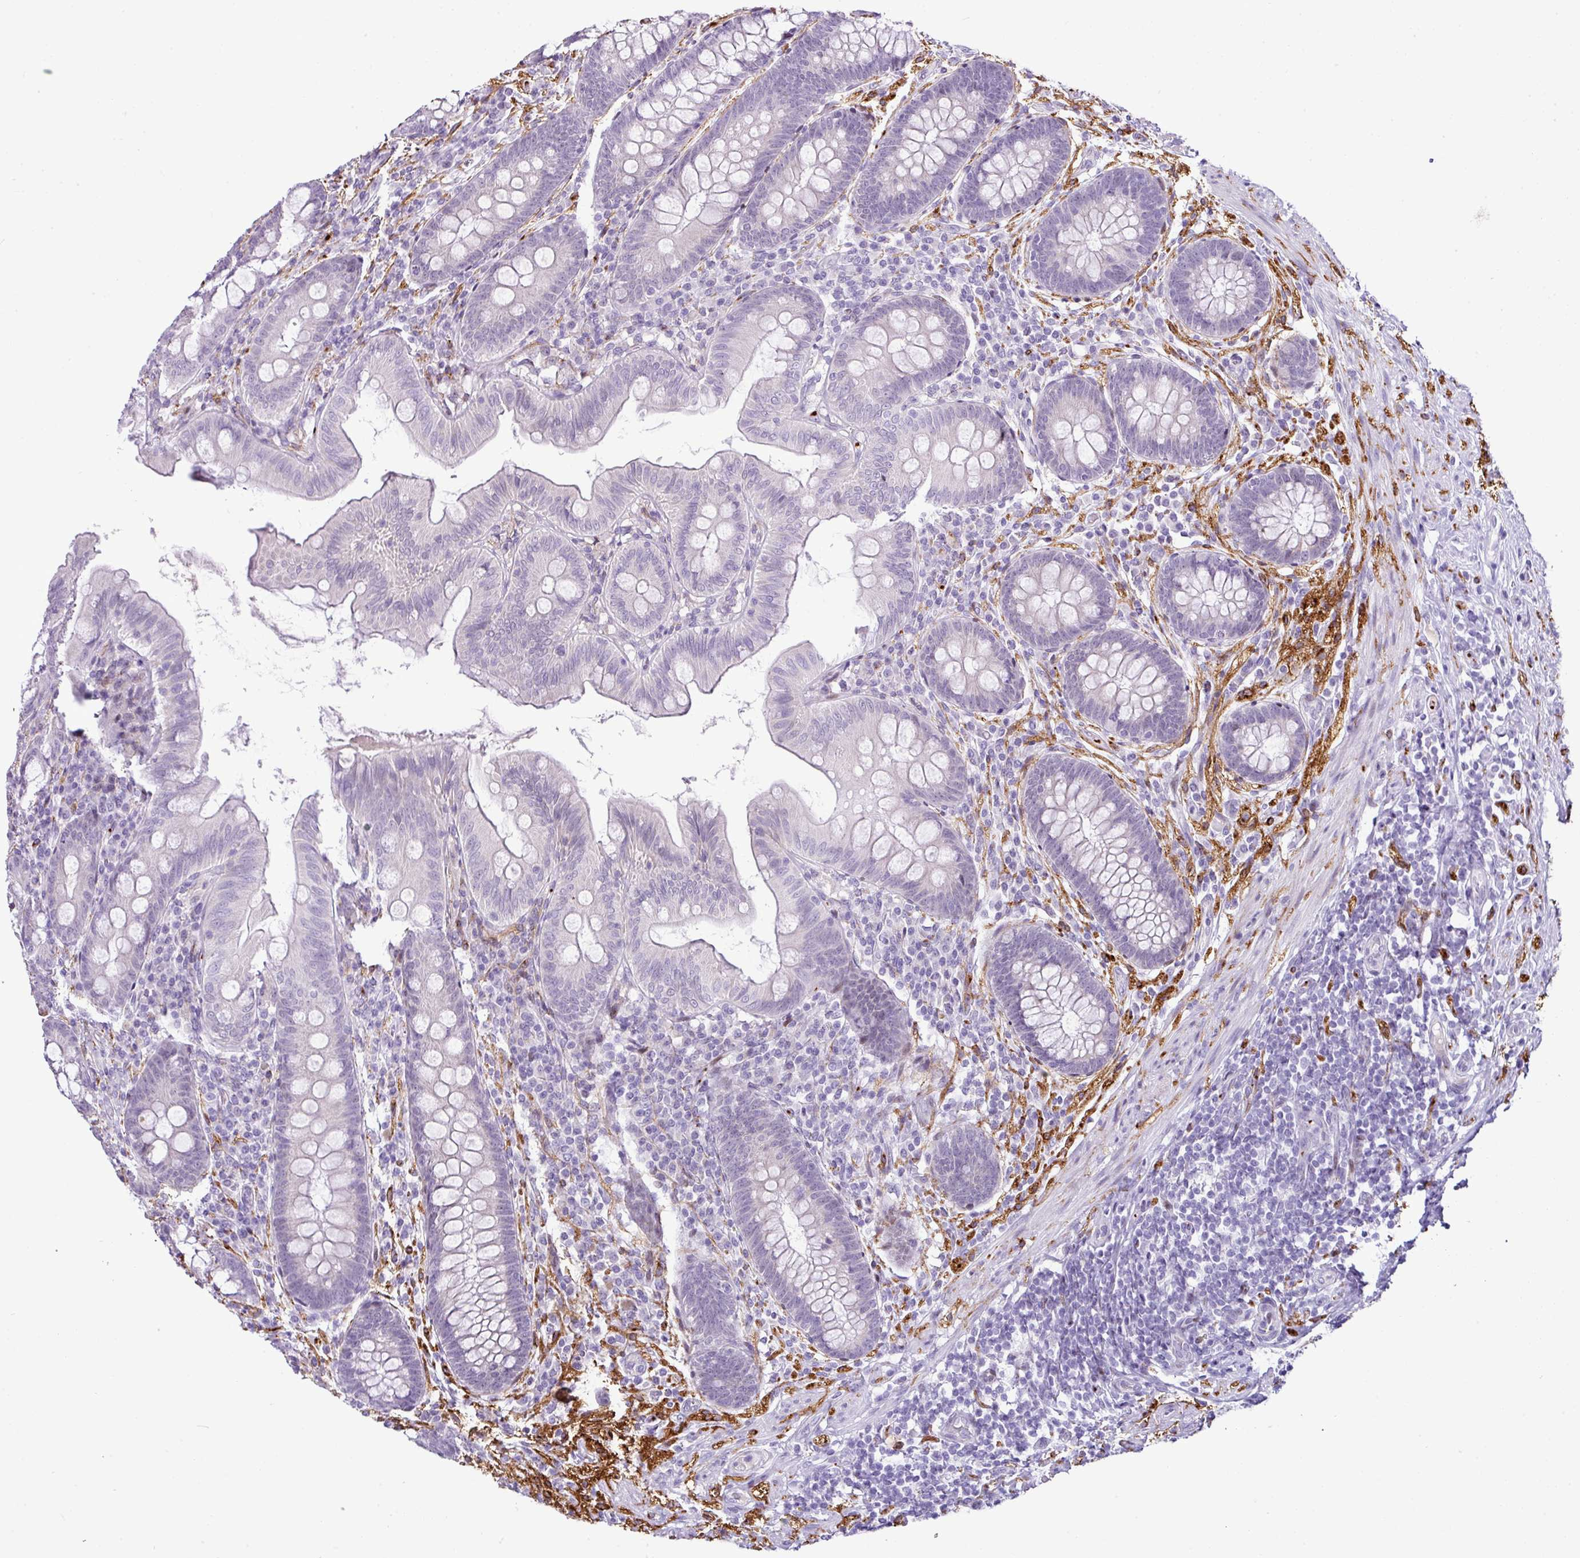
{"staining": {"intensity": "negative", "quantity": "none", "location": "none"}, "tissue": "appendix", "cell_type": "Glandular cells", "image_type": "normal", "snomed": [{"axis": "morphology", "description": "Normal tissue, NOS"}, {"axis": "topography", "description": "Appendix"}], "caption": "IHC photomicrograph of normal appendix stained for a protein (brown), which exhibits no staining in glandular cells. Nuclei are stained in blue.", "gene": "CMTM5", "patient": {"sex": "male", "age": 71}}